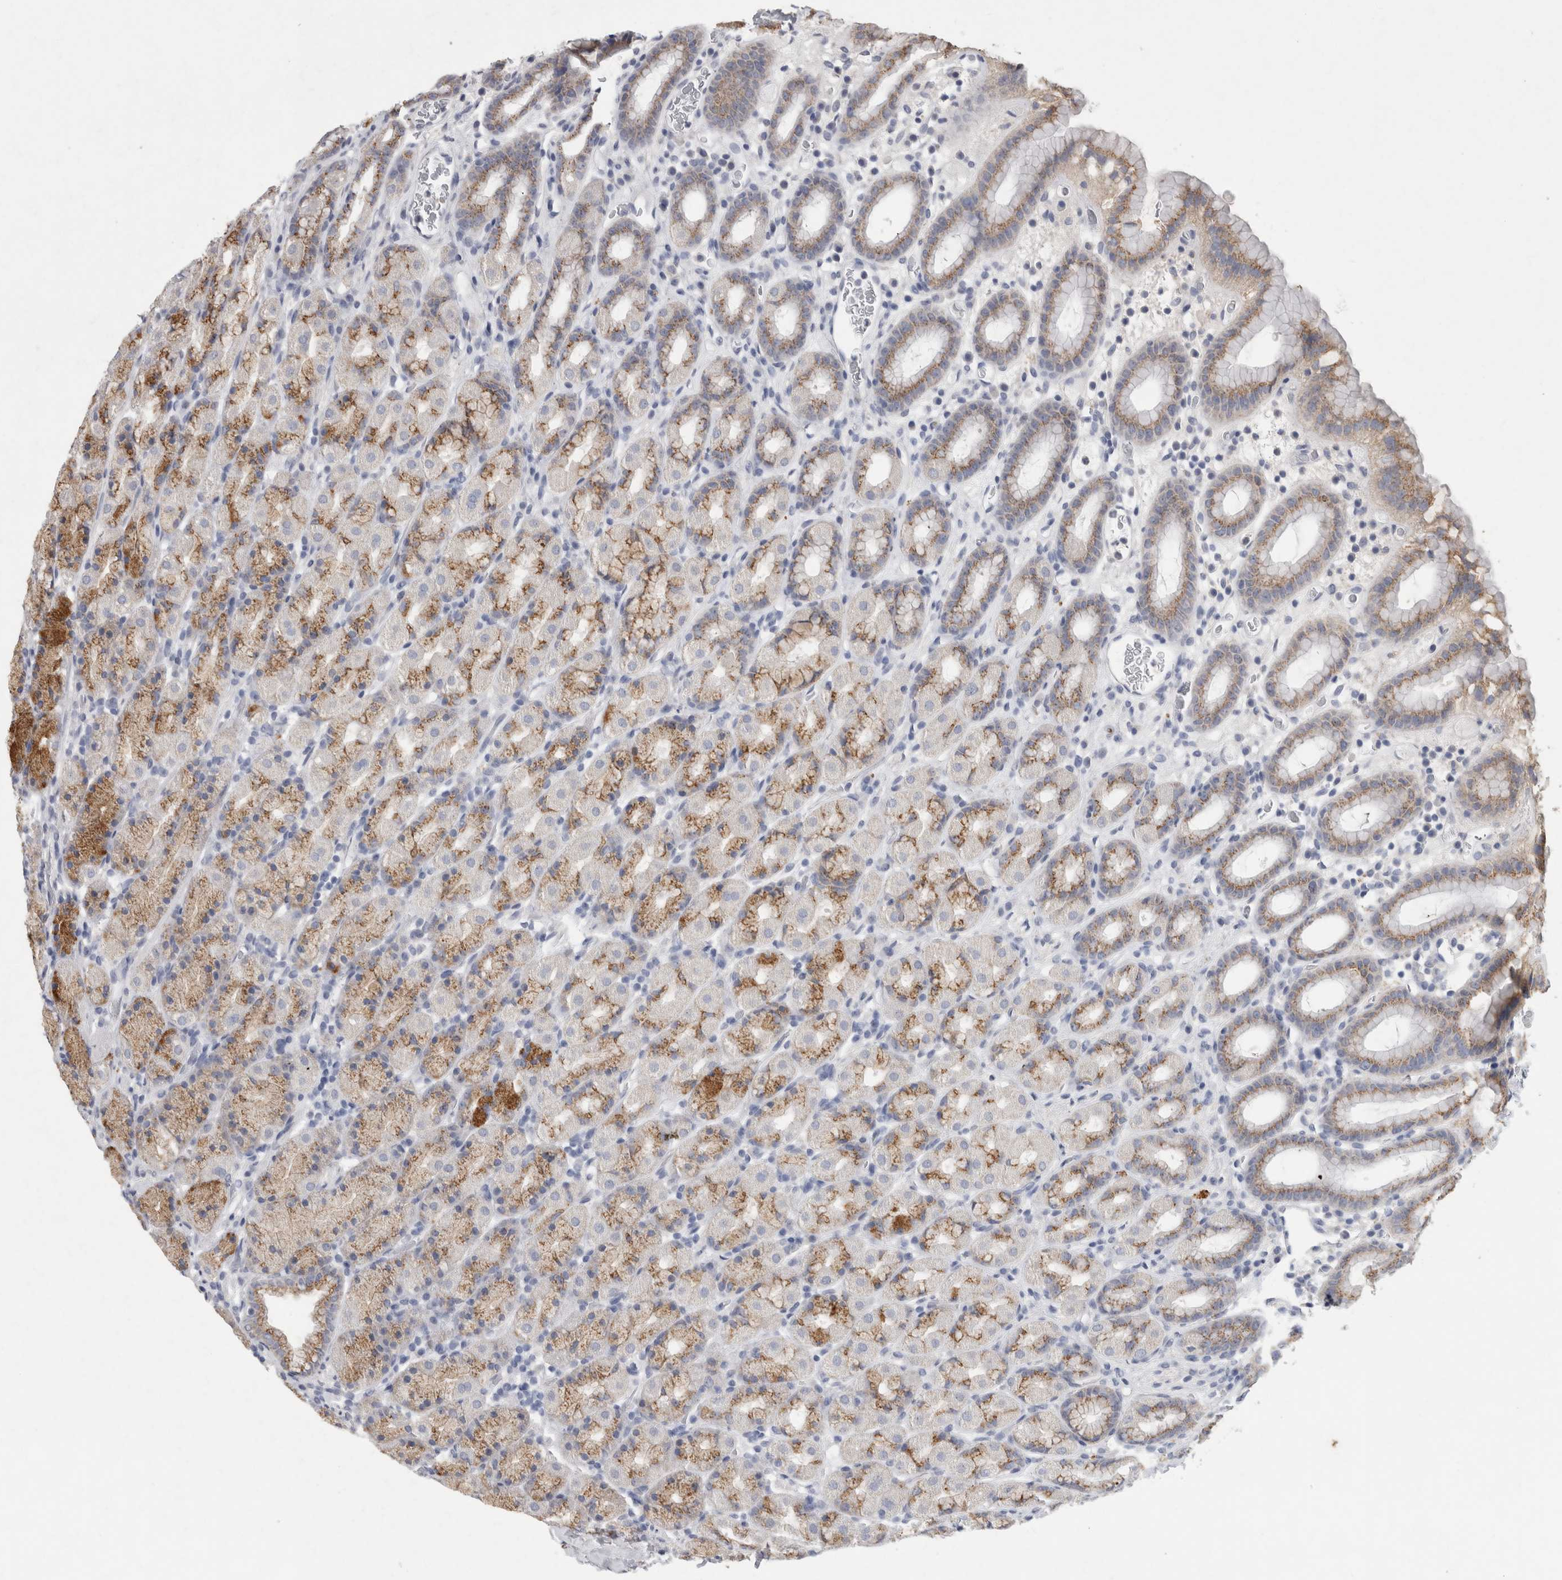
{"staining": {"intensity": "moderate", "quantity": "25%-75%", "location": "cytoplasmic/membranous"}, "tissue": "stomach", "cell_type": "Glandular cells", "image_type": "normal", "snomed": [{"axis": "morphology", "description": "Normal tissue, NOS"}, {"axis": "topography", "description": "Stomach, upper"}], "caption": "Immunohistochemistry (IHC) (DAB) staining of unremarkable stomach reveals moderate cytoplasmic/membranous protein positivity in about 25%-75% of glandular cells.", "gene": "CNTFR", "patient": {"sex": "male", "age": 68}}